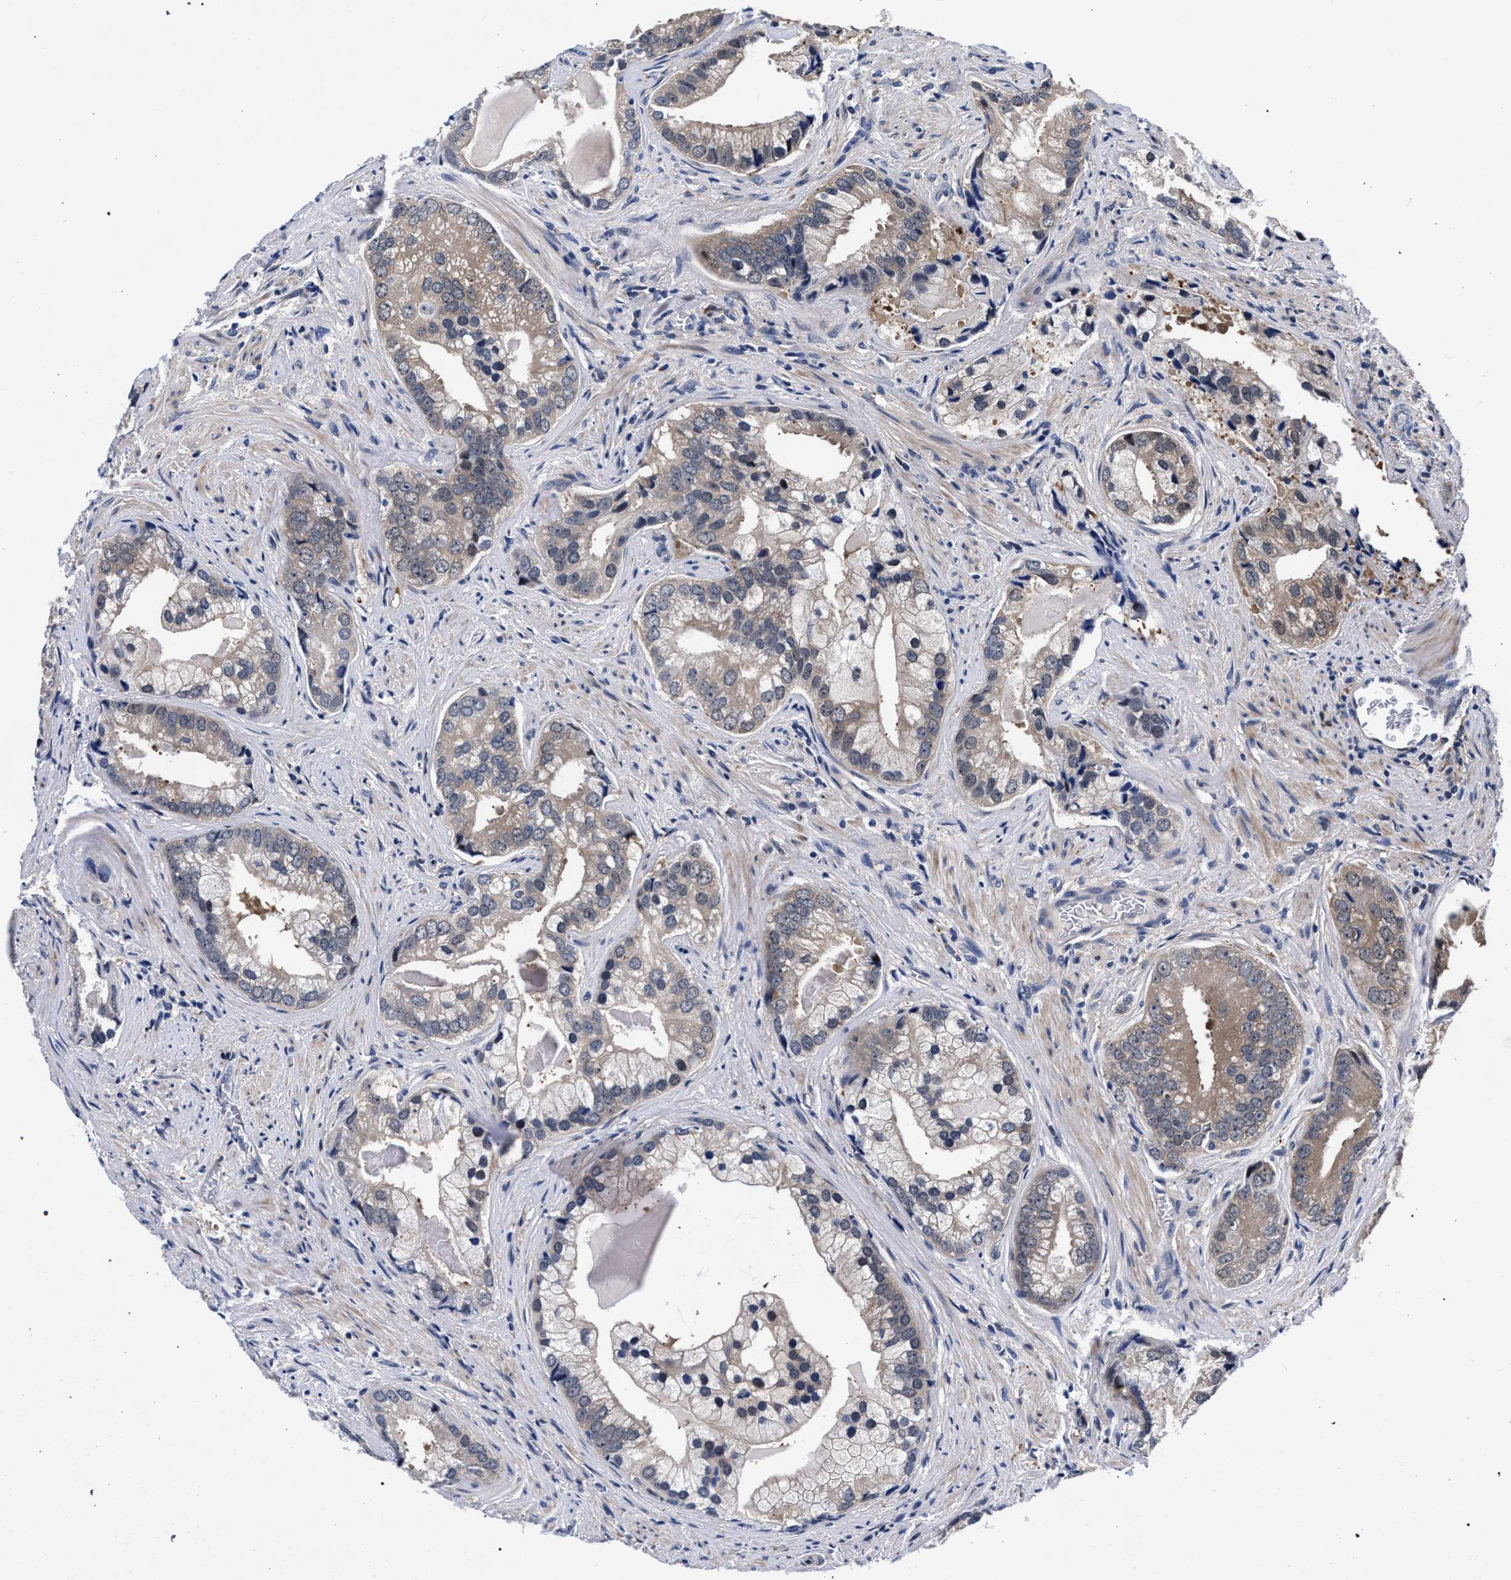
{"staining": {"intensity": "weak", "quantity": "25%-75%", "location": "cytoplasmic/membranous"}, "tissue": "prostate cancer", "cell_type": "Tumor cells", "image_type": "cancer", "snomed": [{"axis": "morphology", "description": "Adenocarcinoma, Low grade"}, {"axis": "topography", "description": "Prostate"}], "caption": "Prostate cancer tissue demonstrates weak cytoplasmic/membranous positivity in about 25%-75% of tumor cells, visualized by immunohistochemistry.", "gene": "ZNF462", "patient": {"sex": "male", "age": 71}}